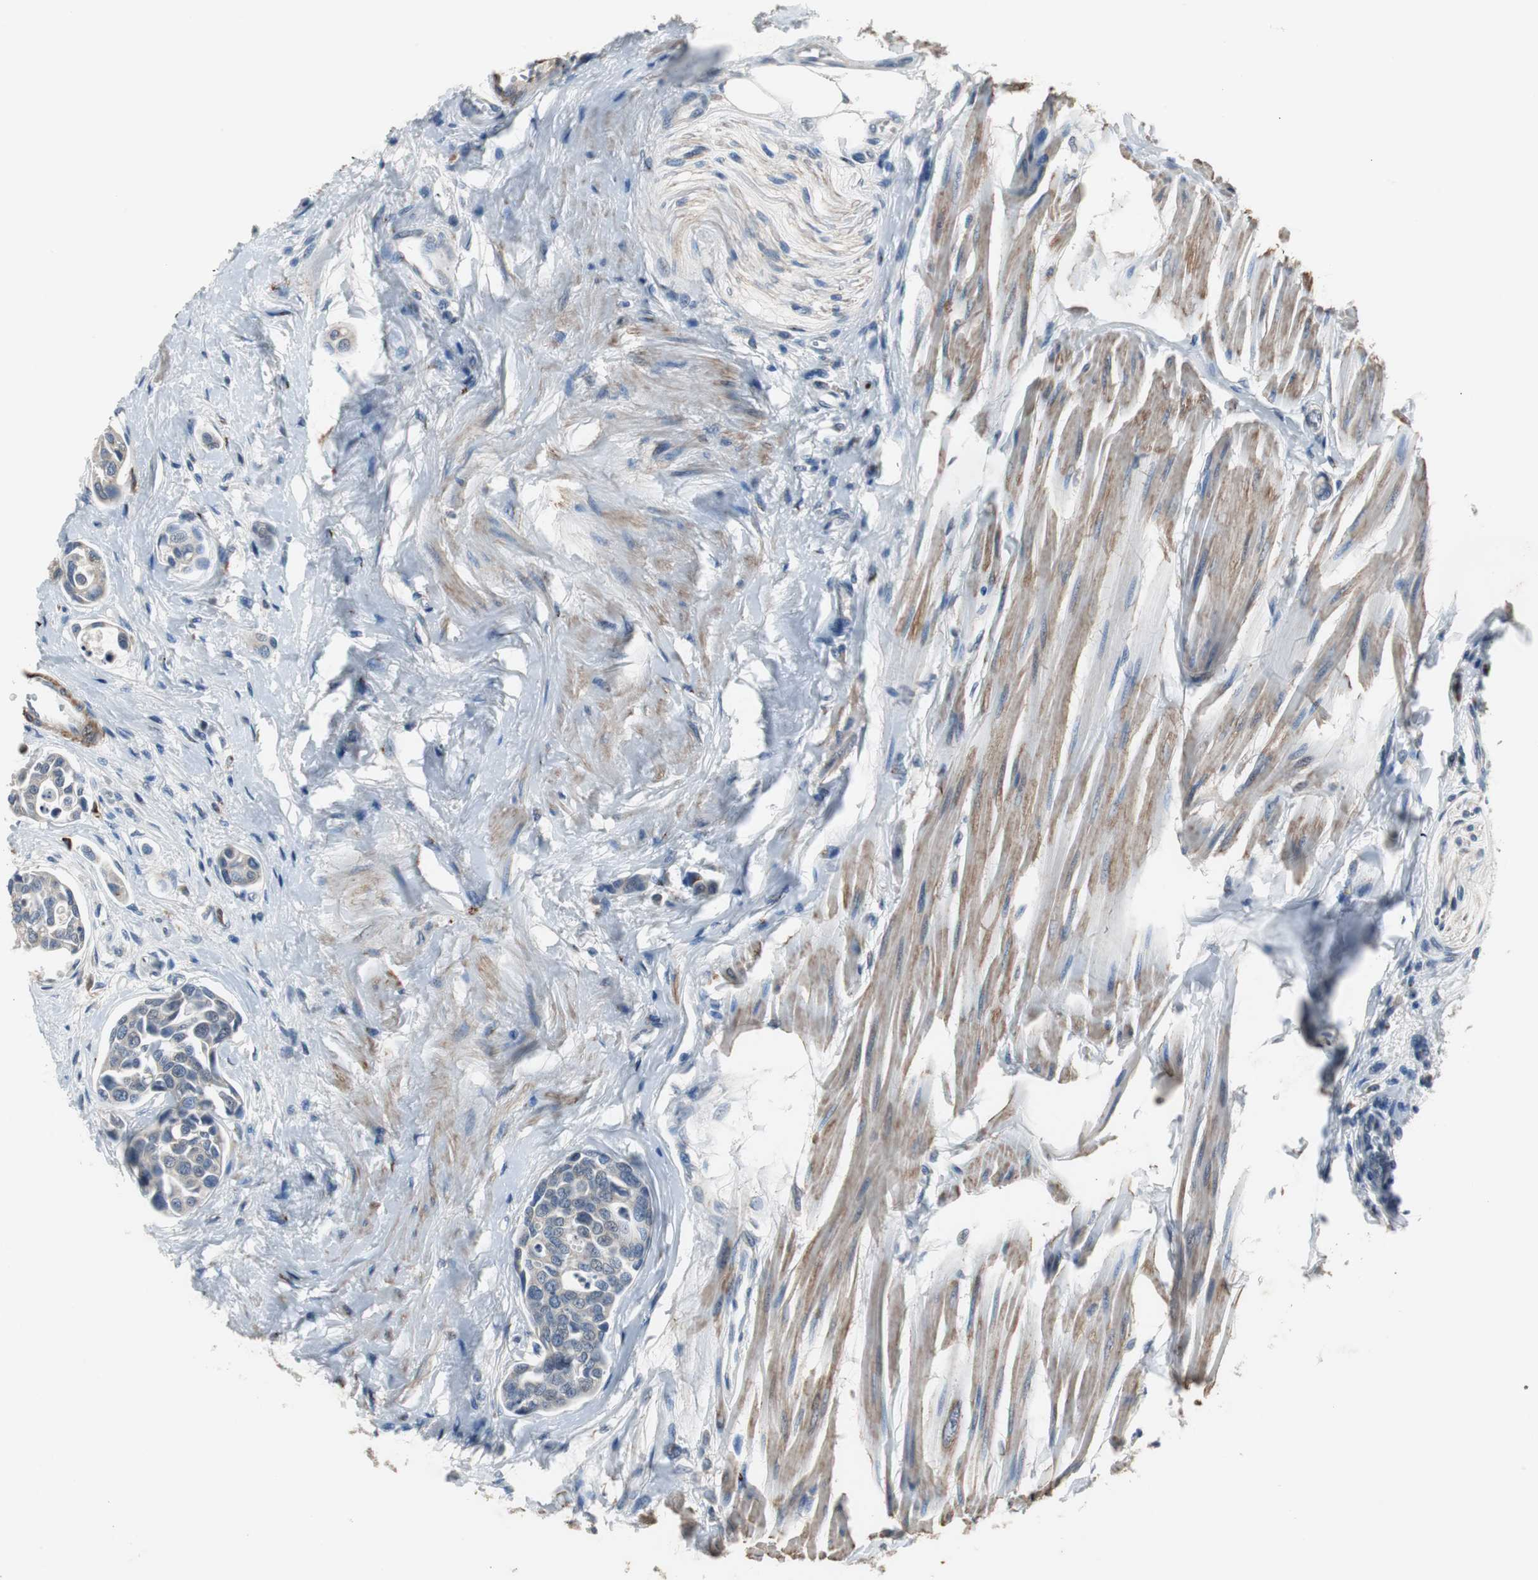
{"staining": {"intensity": "weak", "quantity": "25%-75%", "location": "cytoplasmic/membranous"}, "tissue": "urothelial cancer", "cell_type": "Tumor cells", "image_type": "cancer", "snomed": [{"axis": "morphology", "description": "Urothelial carcinoma, High grade"}, {"axis": "topography", "description": "Urinary bladder"}], "caption": "Protein expression by immunohistochemistry (IHC) reveals weak cytoplasmic/membranous expression in approximately 25%-75% of tumor cells in urothelial carcinoma (high-grade).", "gene": "PCYT1B", "patient": {"sex": "male", "age": 78}}